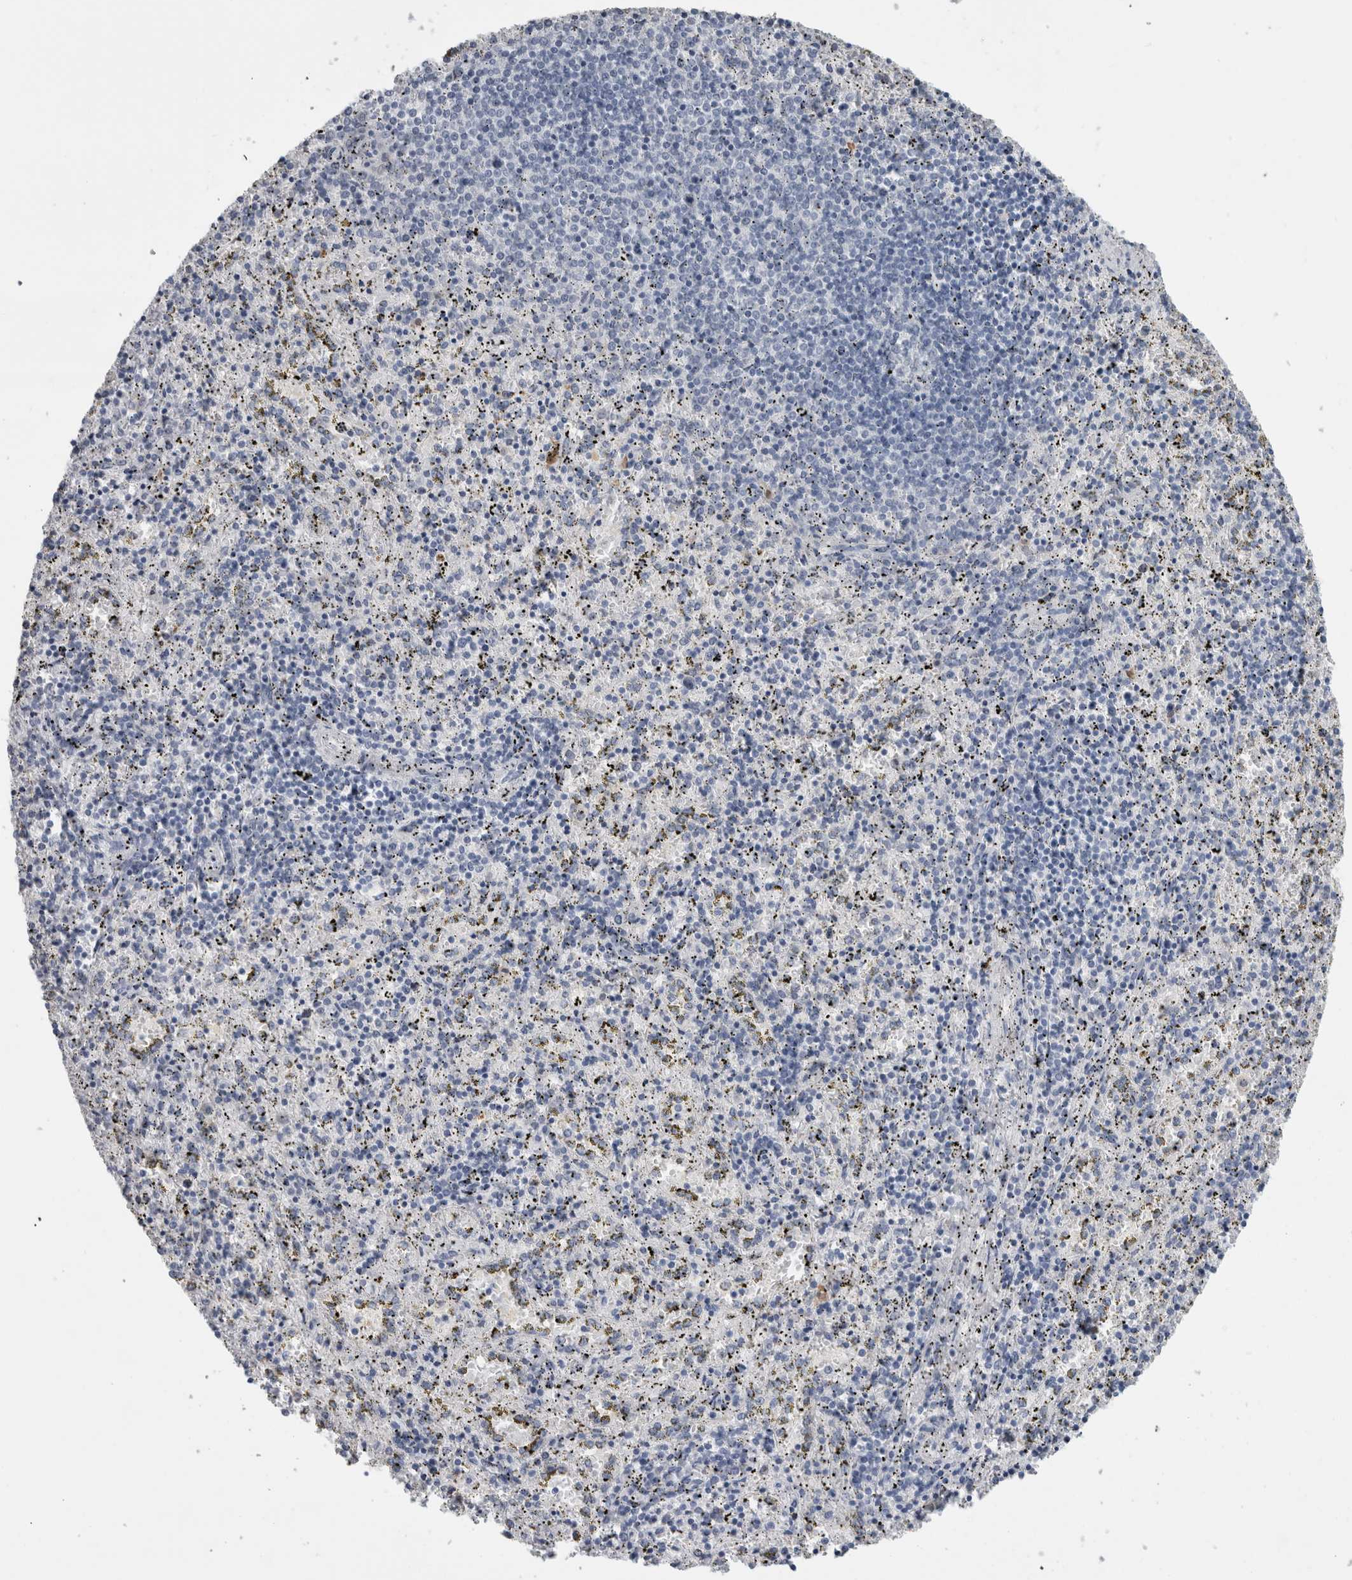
{"staining": {"intensity": "negative", "quantity": "none", "location": "none"}, "tissue": "spleen", "cell_type": "Cells in red pulp", "image_type": "normal", "snomed": [{"axis": "morphology", "description": "Normal tissue, NOS"}, {"axis": "topography", "description": "Spleen"}], "caption": "Immunohistochemistry (IHC) photomicrograph of normal spleen: human spleen stained with DAB (3,3'-diaminobenzidine) shows no significant protein expression in cells in red pulp.", "gene": "ADAM2", "patient": {"sex": "male", "age": 11}}